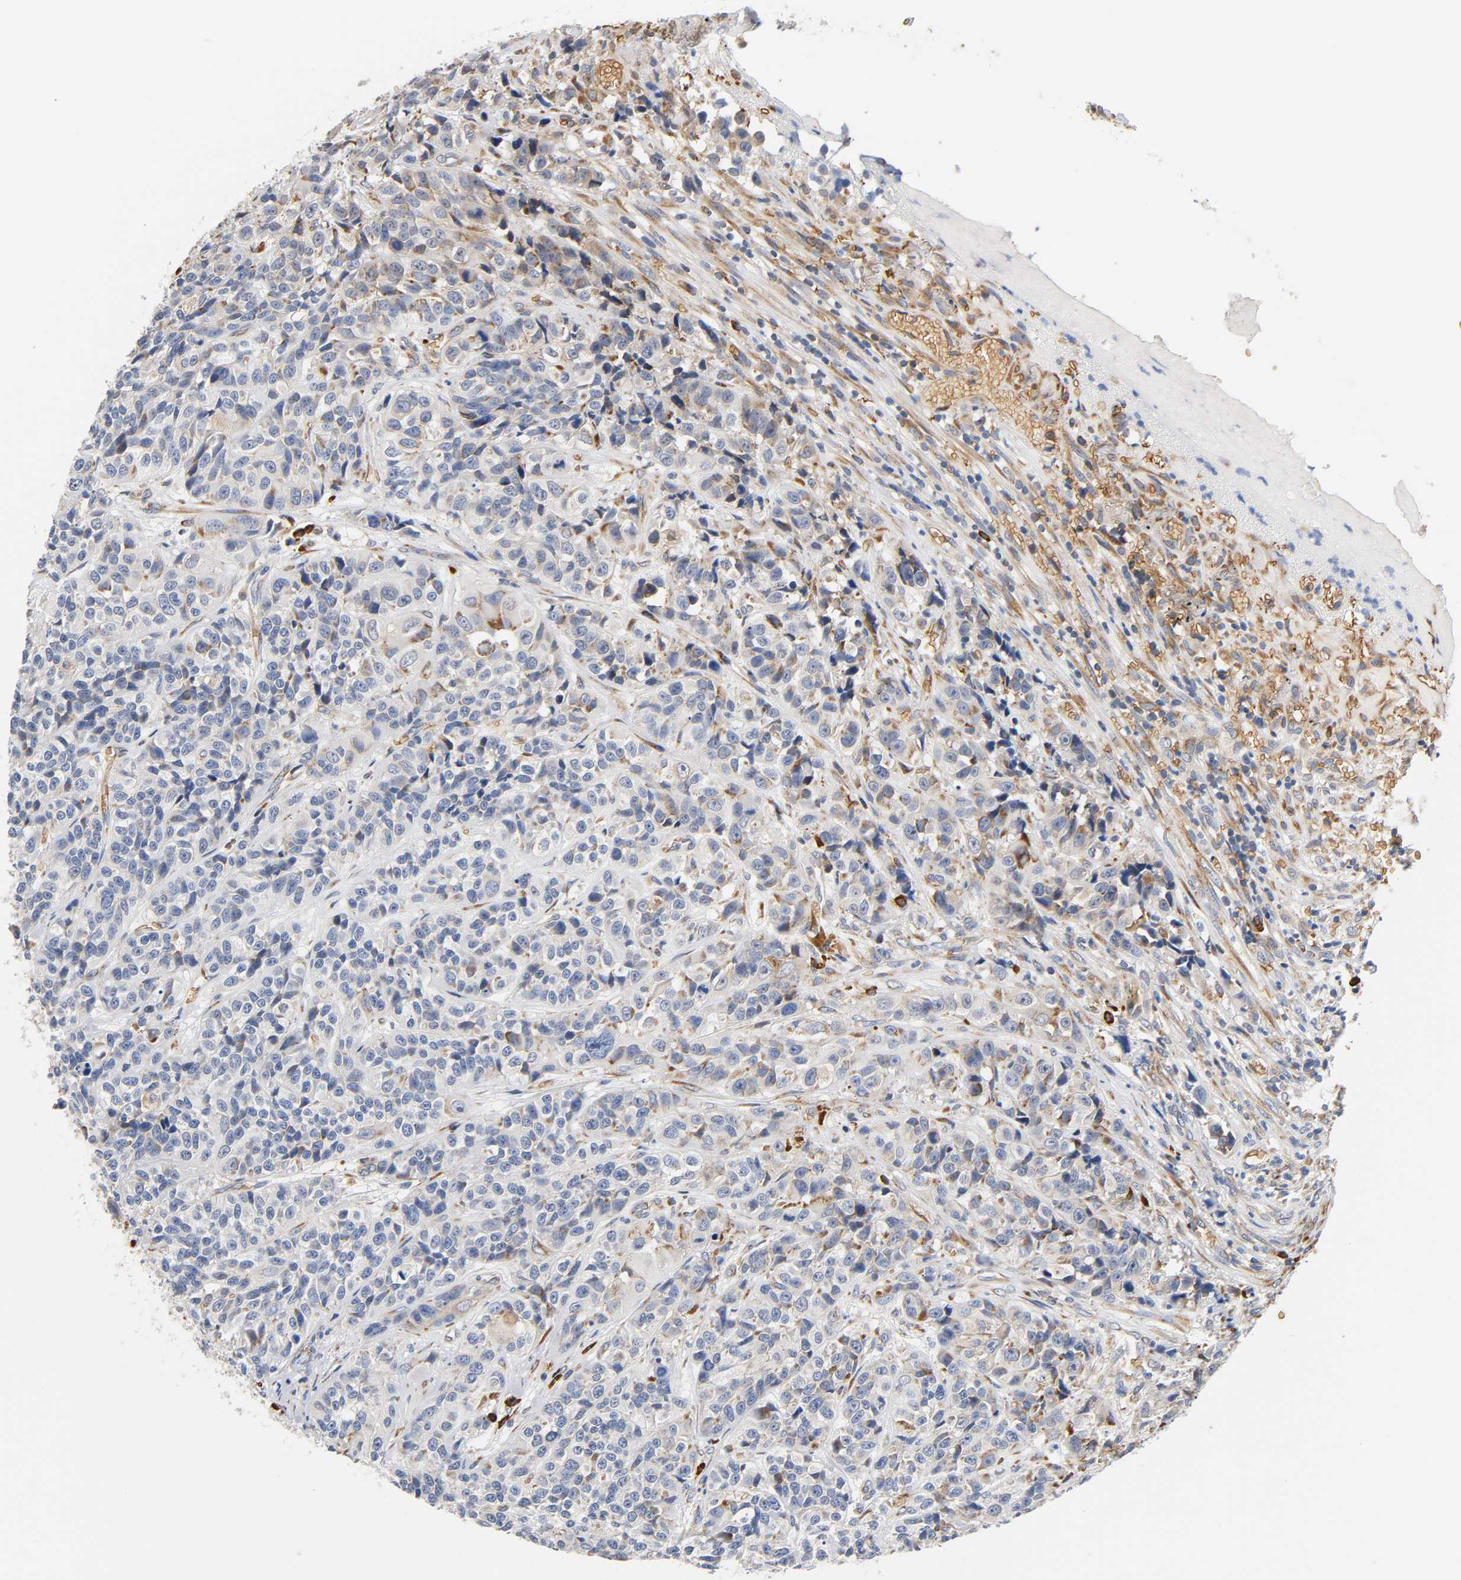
{"staining": {"intensity": "weak", "quantity": "<25%", "location": "cytoplasmic/membranous"}, "tissue": "urothelial cancer", "cell_type": "Tumor cells", "image_type": "cancer", "snomed": [{"axis": "morphology", "description": "Urothelial carcinoma, High grade"}, {"axis": "topography", "description": "Urinary bladder"}], "caption": "DAB immunohistochemical staining of urothelial cancer exhibits no significant positivity in tumor cells.", "gene": "UCKL1", "patient": {"sex": "female", "age": 81}}